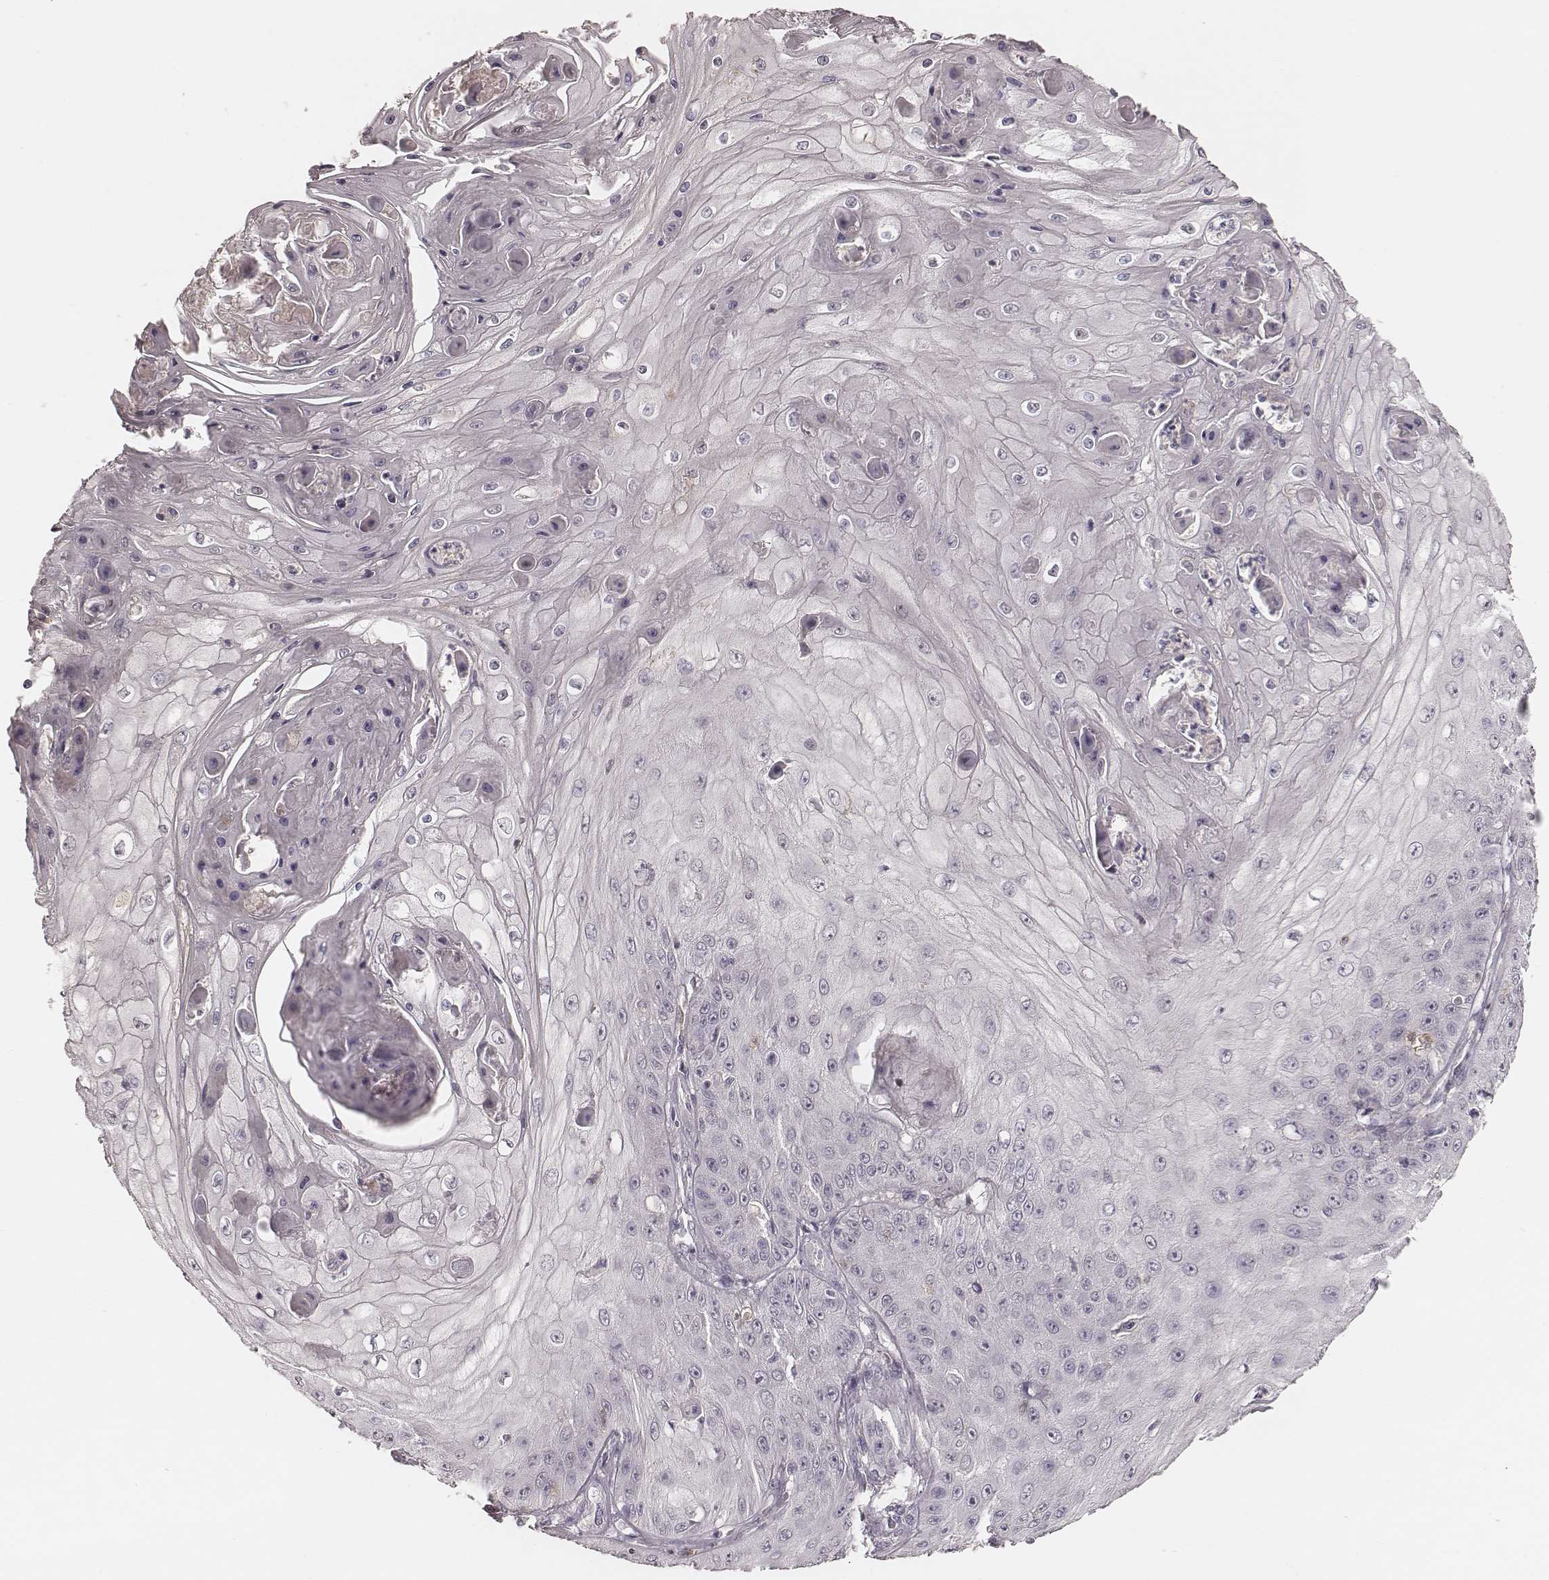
{"staining": {"intensity": "negative", "quantity": "none", "location": "none"}, "tissue": "skin cancer", "cell_type": "Tumor cells", "image_type": "cancer", "snomed": [{"axis": "morphology", "description": "Squamous cell carcinoma, NOS"}, {"axis": "topography", "description": "Skin"}], "caption": "Tumor cells are negative for protein expression in human squamous cell carcinoma (skin).", "gene": "CD8A", "patient": {"sex": "male", "age": 70}}